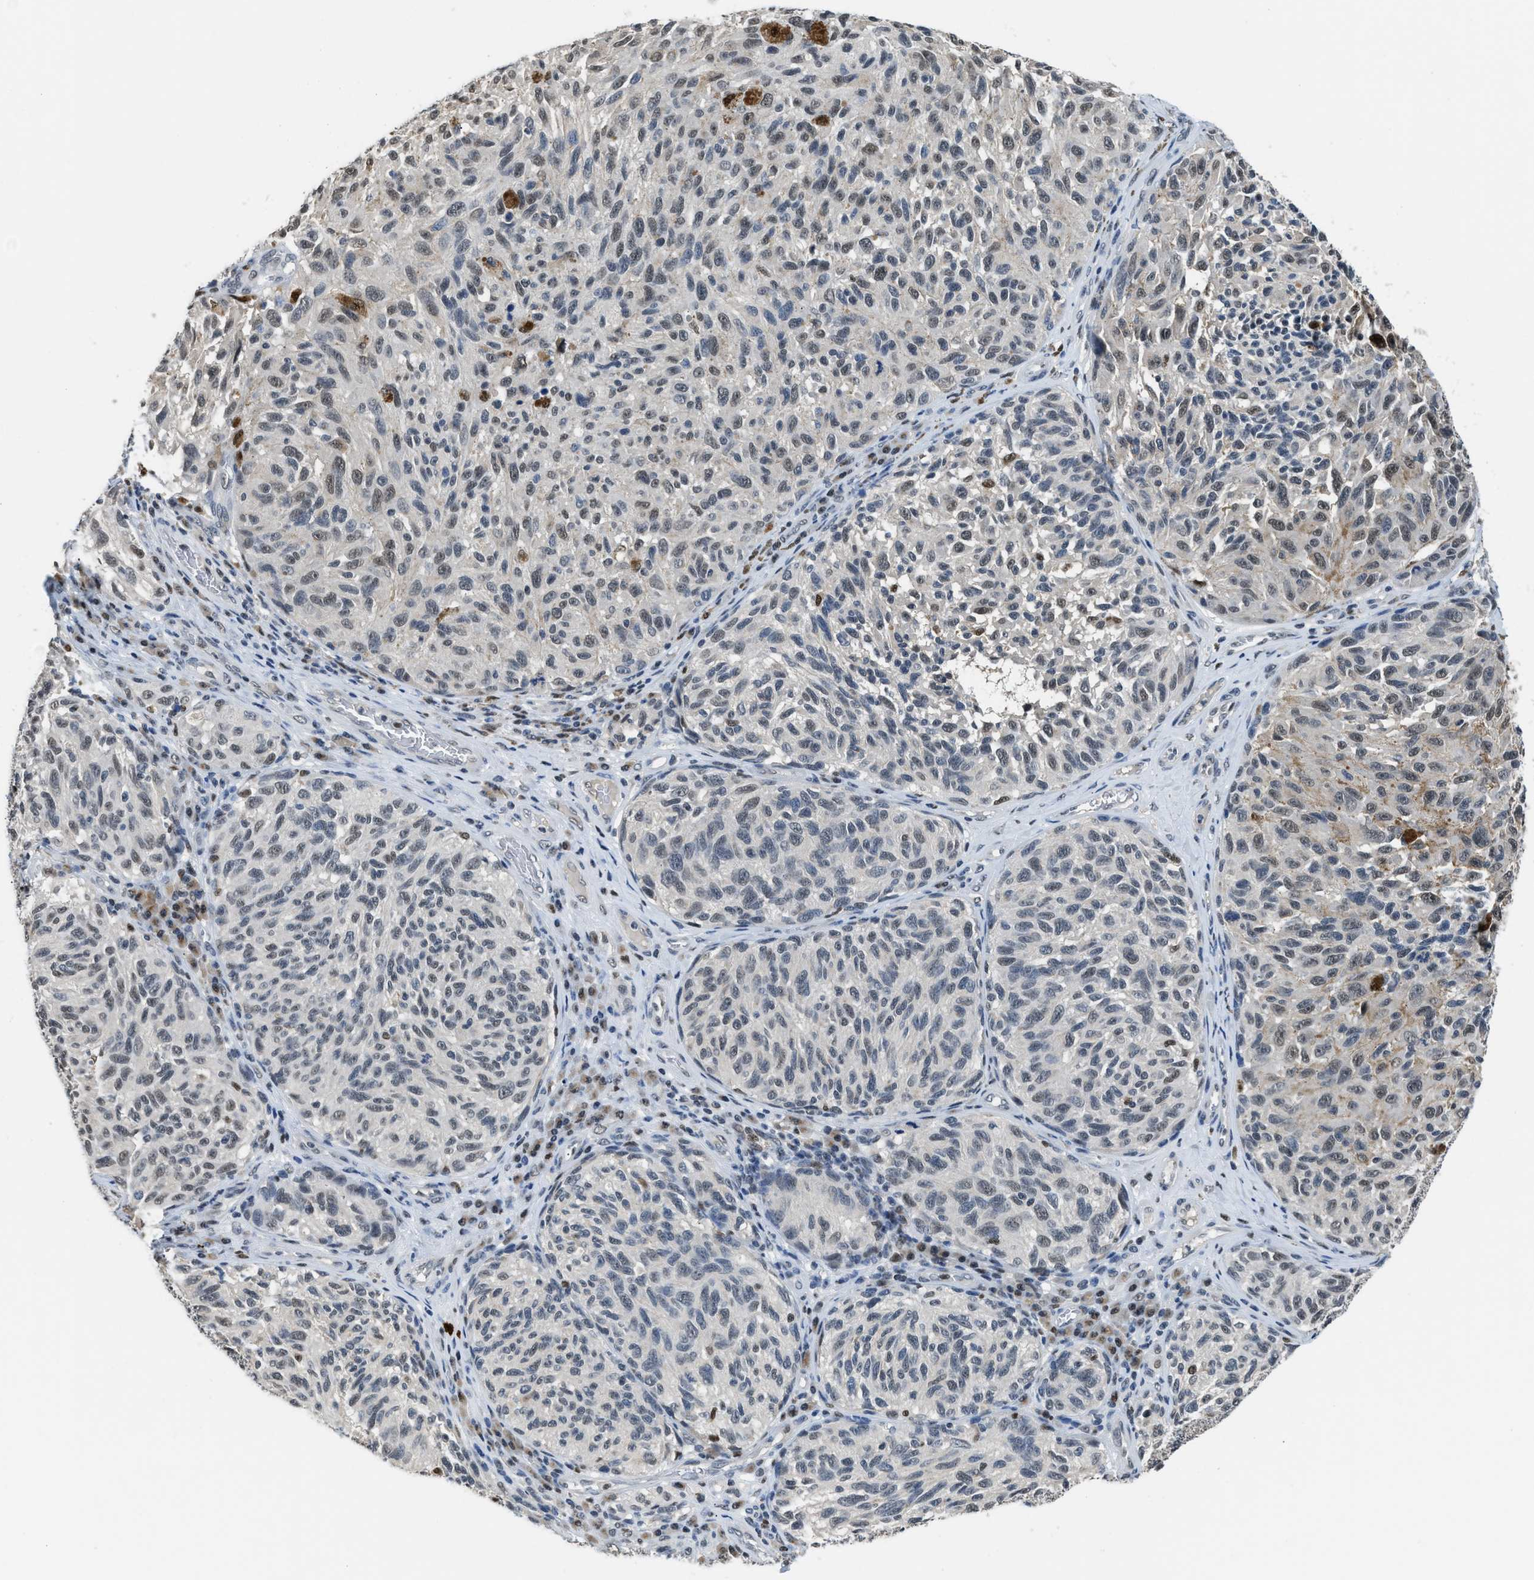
{"staining": {"intensity": "negative", "quantity": "none", "location": "none"}, "tissue": "melanoma", "cell_type": "Tumor cells", "image_type": "cancer", "snomed": [{"axis": "morphology", "description": "Malignant melanoma, NOS"}, {"axis": "topography", "description": "Skin"}], "caption": "Immunohistochemical staining of human malignant melanoma exhibits no significant expression in tumor cells.", "gene": "ALX1", "patient": {"sex": "female", "age": 73}}